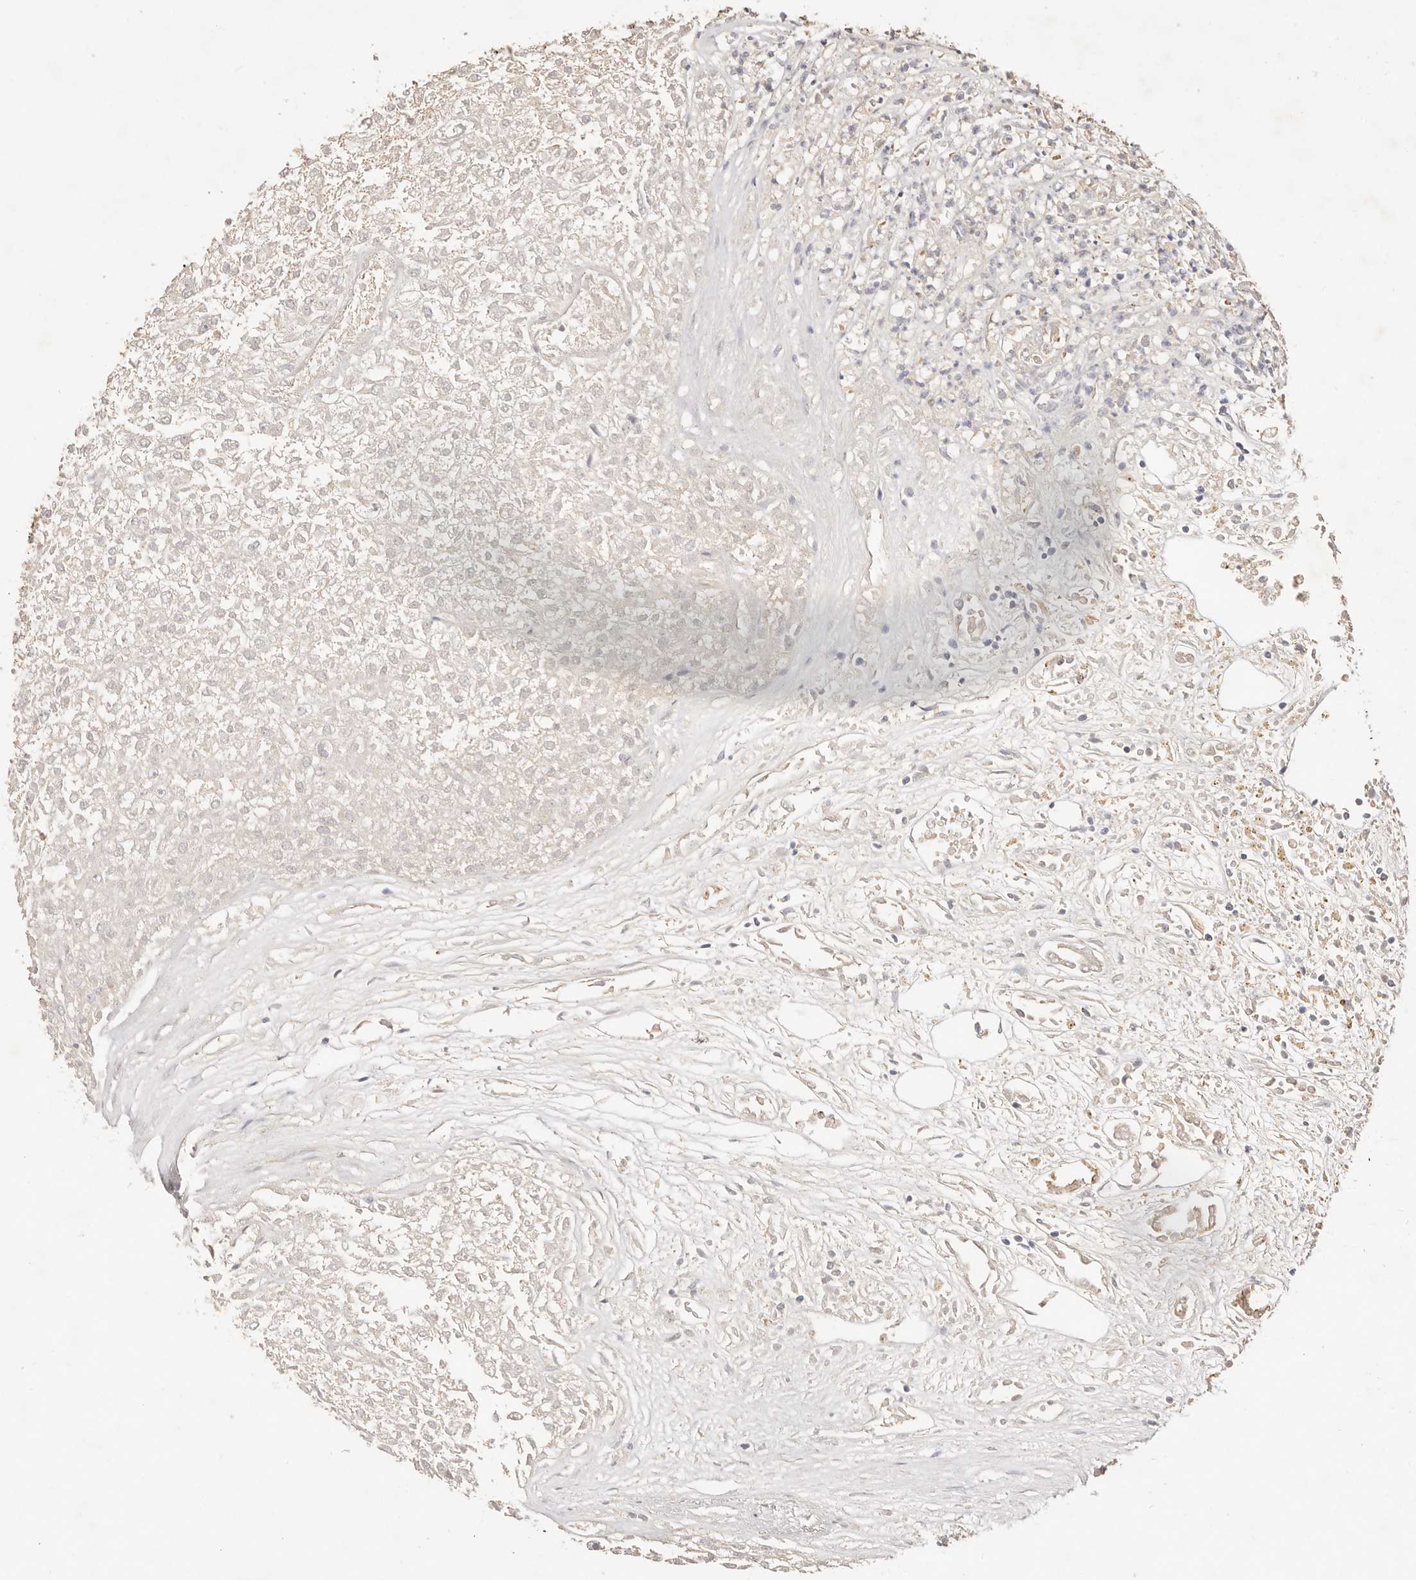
{"staining": {"intensity": "negative", "quantity": "none", "location": "none"}, "tissue": "renal cancer", "cell_type": "Tumor cells", "image_type": "cancer", "snomed": [{"axis": "morphology", "description": "Adenocarcinoma, NOS"}, {"axis": "topography", "description": "Kidney"}], "caption": "This histopathology image is of renal cancer (adenocarcinoma) stained with immunohistochemistry to label a protein in brown with the nuclei are counter-stained blue. There is no expression in tumor cells.", "gene": "CXADR", "patient": {"sex": "female", "age": 54}}